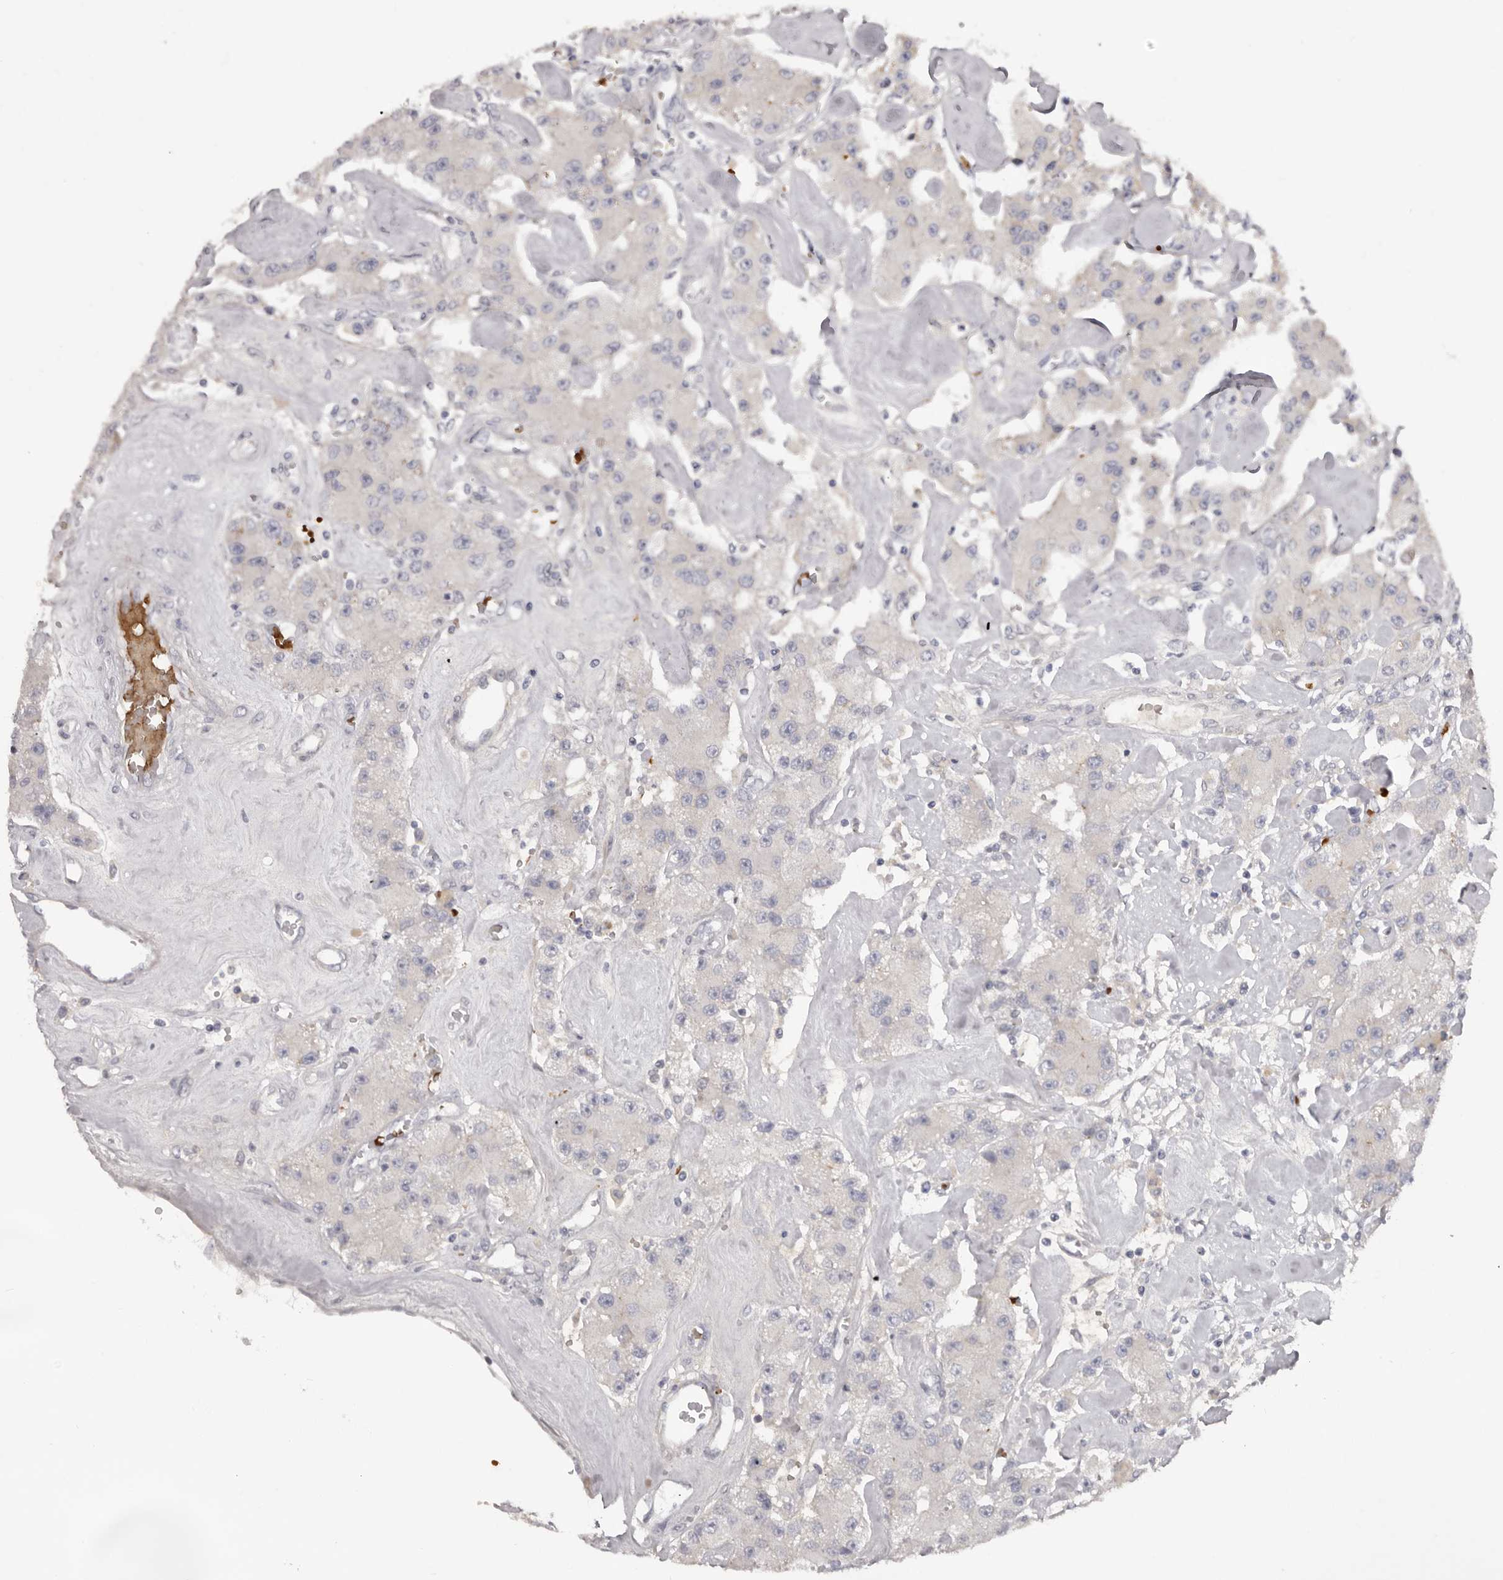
{"staining": {"intensity": "negative", "quantity": "none", "location": "none"}, "tissue": "carcinoid", "cell_type": "Tumor cells", "image_type": "cancer", "snomed": [{"axis": "morphology", "description": "Carcinoid, malignant, NOS"}, {"axis": "topography", "description": "Pancreas"}], "caption": "DAB immunohistochemical staining of carcinoid (malignant) demonstrates no significant expression in tumor cells. (Stains: DAB (3,3'-diaminobenzidine) immunohistochemistry with hematoxylin counter stain, Microscopy: brightfield microscopy at high magnification).", "gene": "TNR", "patient": {"sex": "male", "age": 41}}